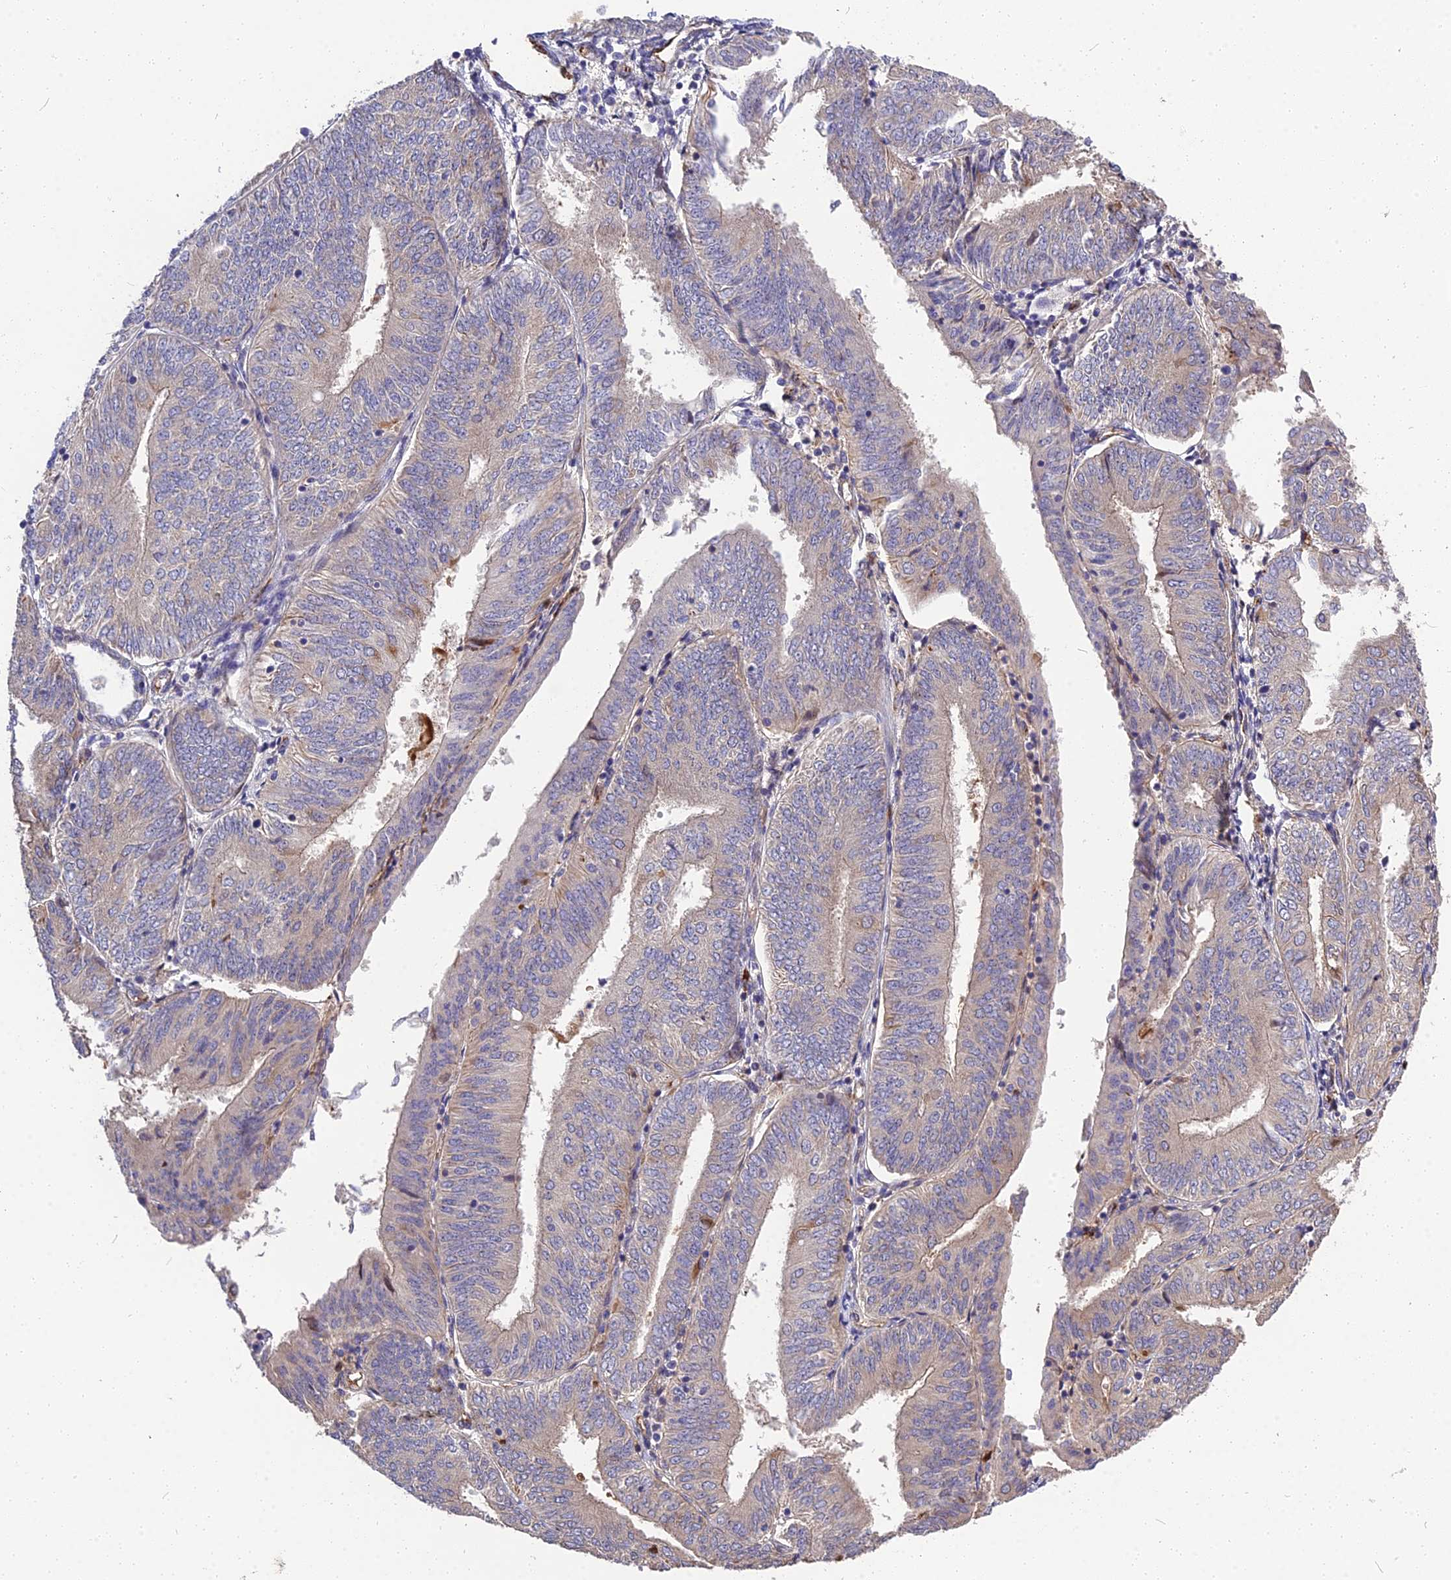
{"staining": {"intensity": "negative", "quantity": "none", "location": "none"}, "tissue": "endometrial cancer", "cell_type": "Tumor cells", "image_type": "cancer", "snomed": [{"axis": "morphology", "description": "Adenocarcinoma, NOS"}, {"axis": "topography", "description": "Endometrium"}], "caption": "There is no significant expression in tumor cells of endometrial adenocarcinoma. (Stains: DAB immunohistochemistry with hematoxylin counter stain, Microscopy: brightfield microscopy at high magnification).", "gene": "MFSD2A", "patient": {"sex": "female", "age": 58}}